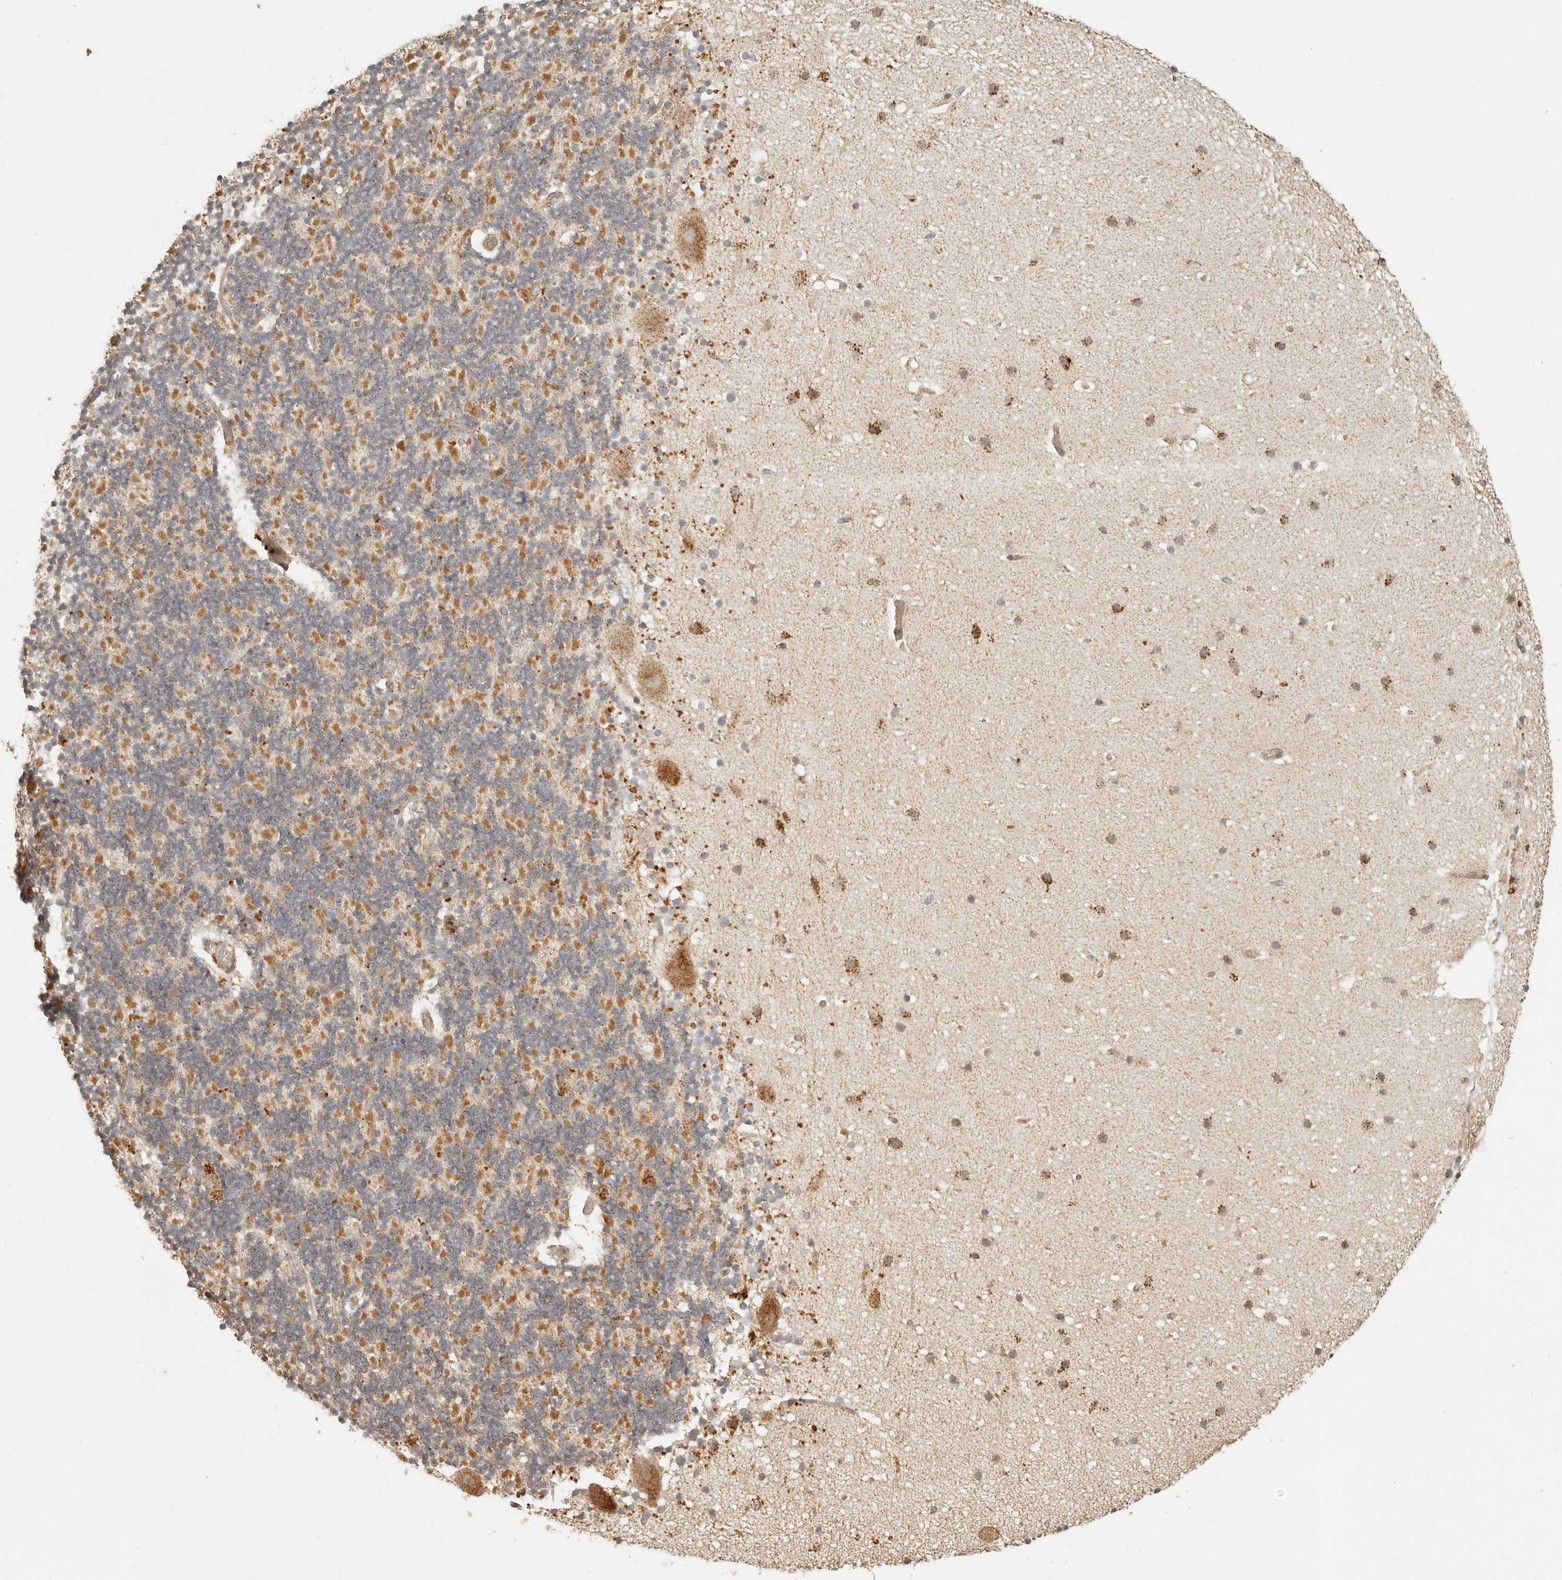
{"staining": {"intensity": "moderate", "quantity": ">75%", "location": "cytoplasmic/membranous"}, "tissue": "cerebellum", "cell_type": "Cells in granular layer", "image_type": "normal", "snomed": [{"axis": "morphology", "description": "Normal tissue, NOS"}, {"axis": "topography", "description": "Cerebellum"}], "caption": "IHC of benign human cerebellum reveals medium levels of moderate cytoplasmic/membranous positivity in about >75% of cells in granular layer.", "gene": "MRPL55", "patient": {"sex": "male", "age": 57}}